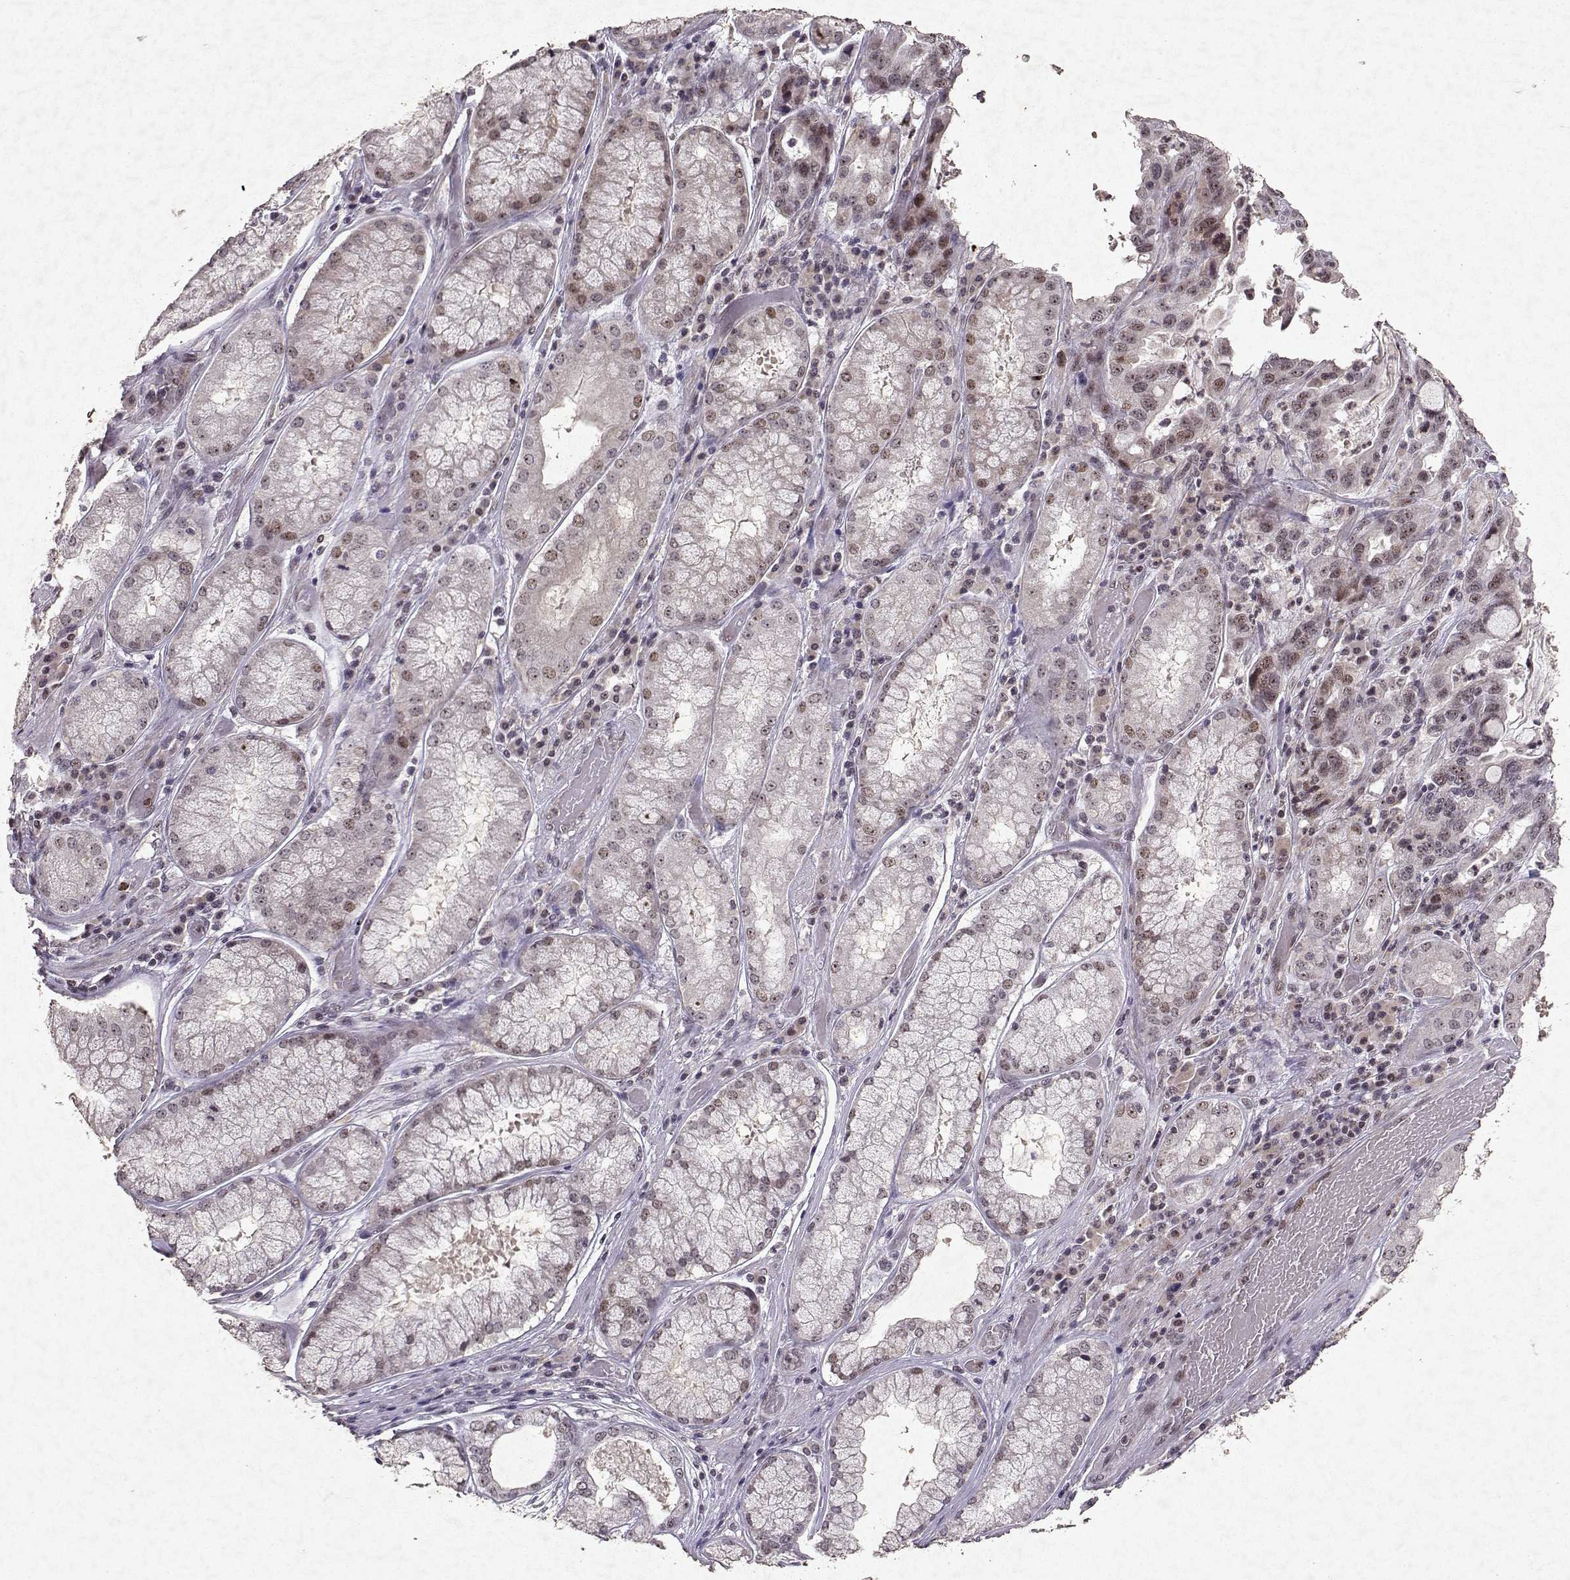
{"staining": {"intensity": "weak", "quantity": "<25%", "location": "nuclear"}, "tissue": "stomach cancer", "cell_type": "Tumor cells", "image_type": "cancer", "snomed": [{"axis": "morphology", "description": "Adenocarcinoma, NOS"}, {"axis": "topography", "description": "Stomach, lower"}], "caption": "There is no significant expression in tumor cells of stomach cancer.", "gene": "DDX56", "patient": {"sex": "female", "age": 76}}